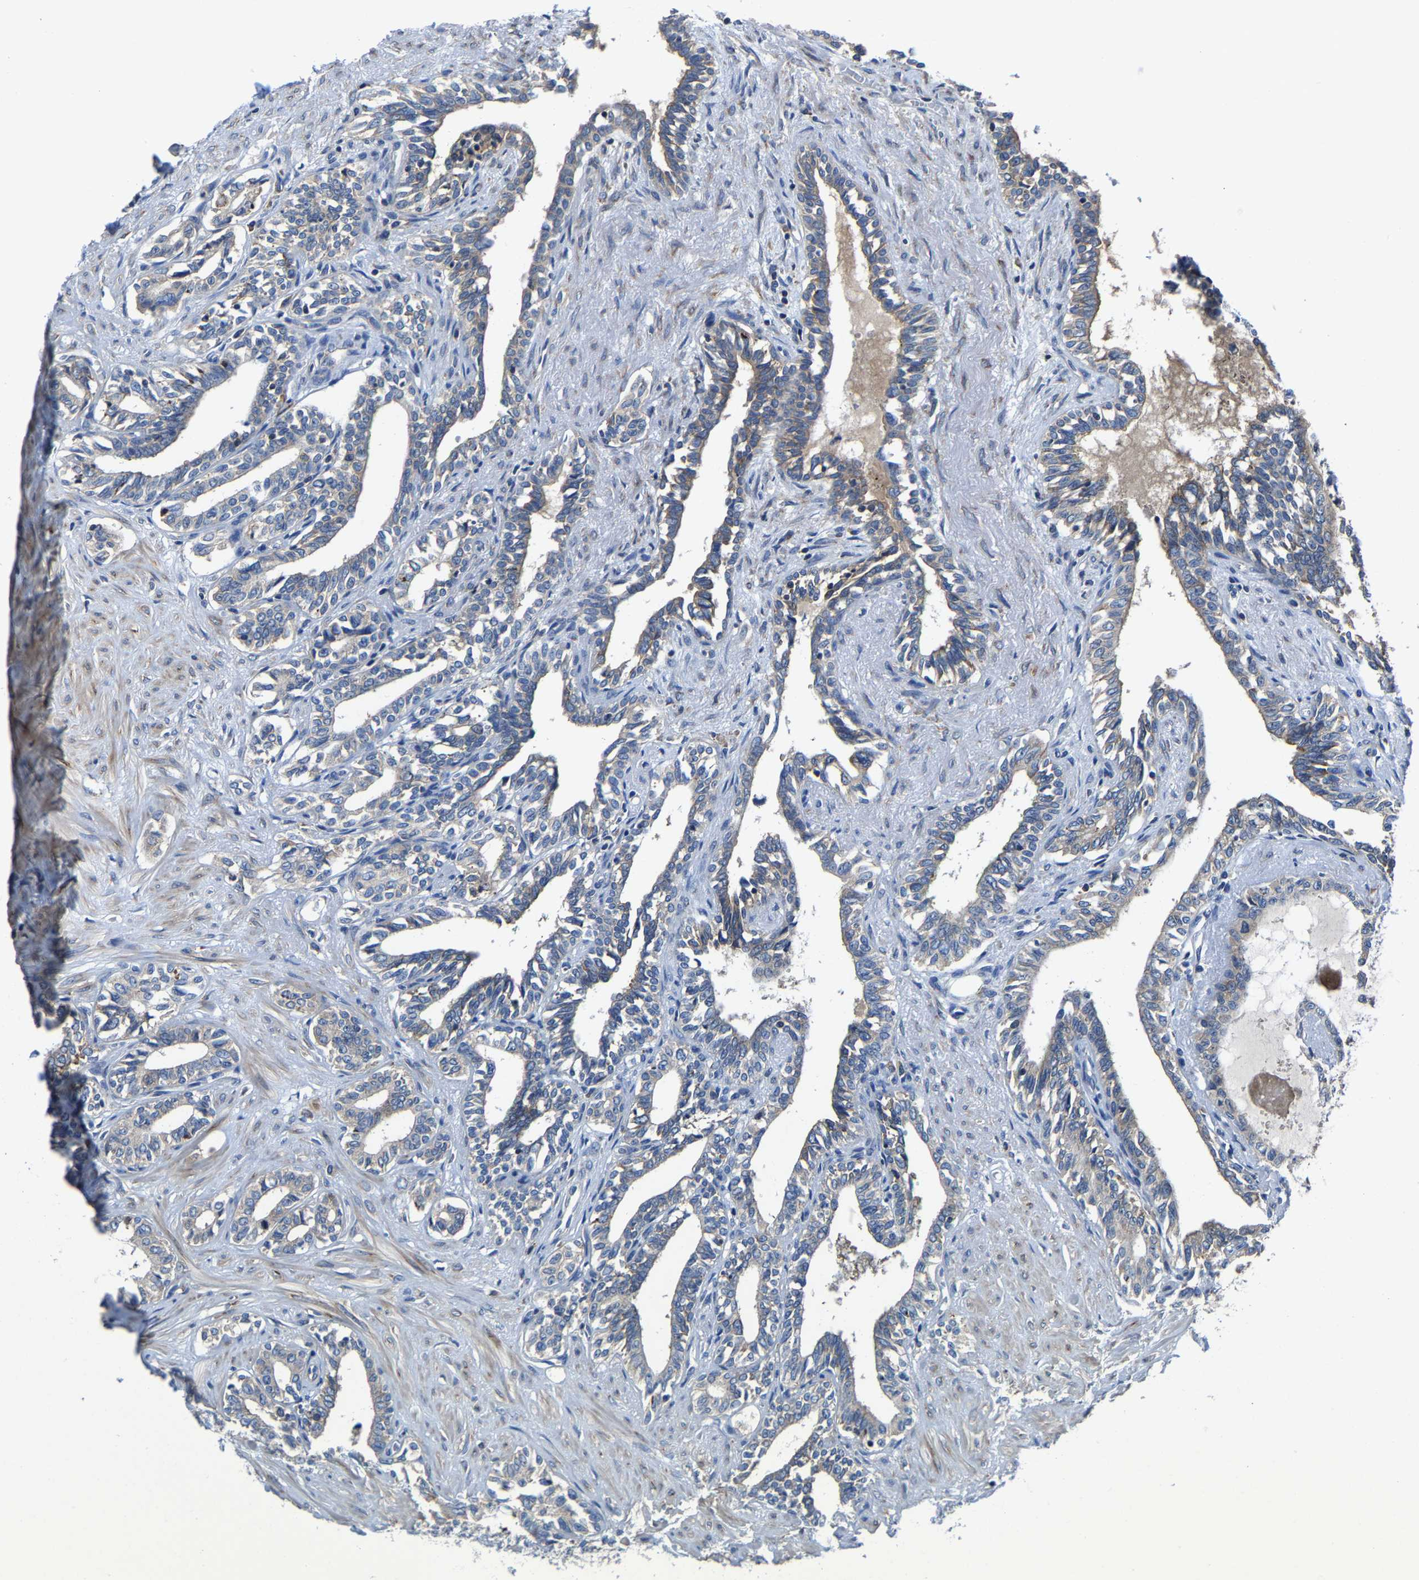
{"staining": {"intensity": "moderate", "quantity": "<25%", "location": "cytoplasmic/membranous"}, "tissue": "seminal vesicle", "cell_type": "Glandular cells", "image_type": "normal", "snomed": [{"axis": "morphology", "description": "Normal tissue, NOS"}, {"axis": "morphology", "description": "Adenocarcinoma, High grade"}, {"axis": "topography", "description": "Prostate"}, {"axis": "topography", "description": "Seminal veicle"}], "caption": "Moderate cytoplasmic/membranous expression is identified in about <25% of glandular cells in benign seminal vesicle.", "gene": "G3BP2", "patient": {"sex": "male", "age": 55}}